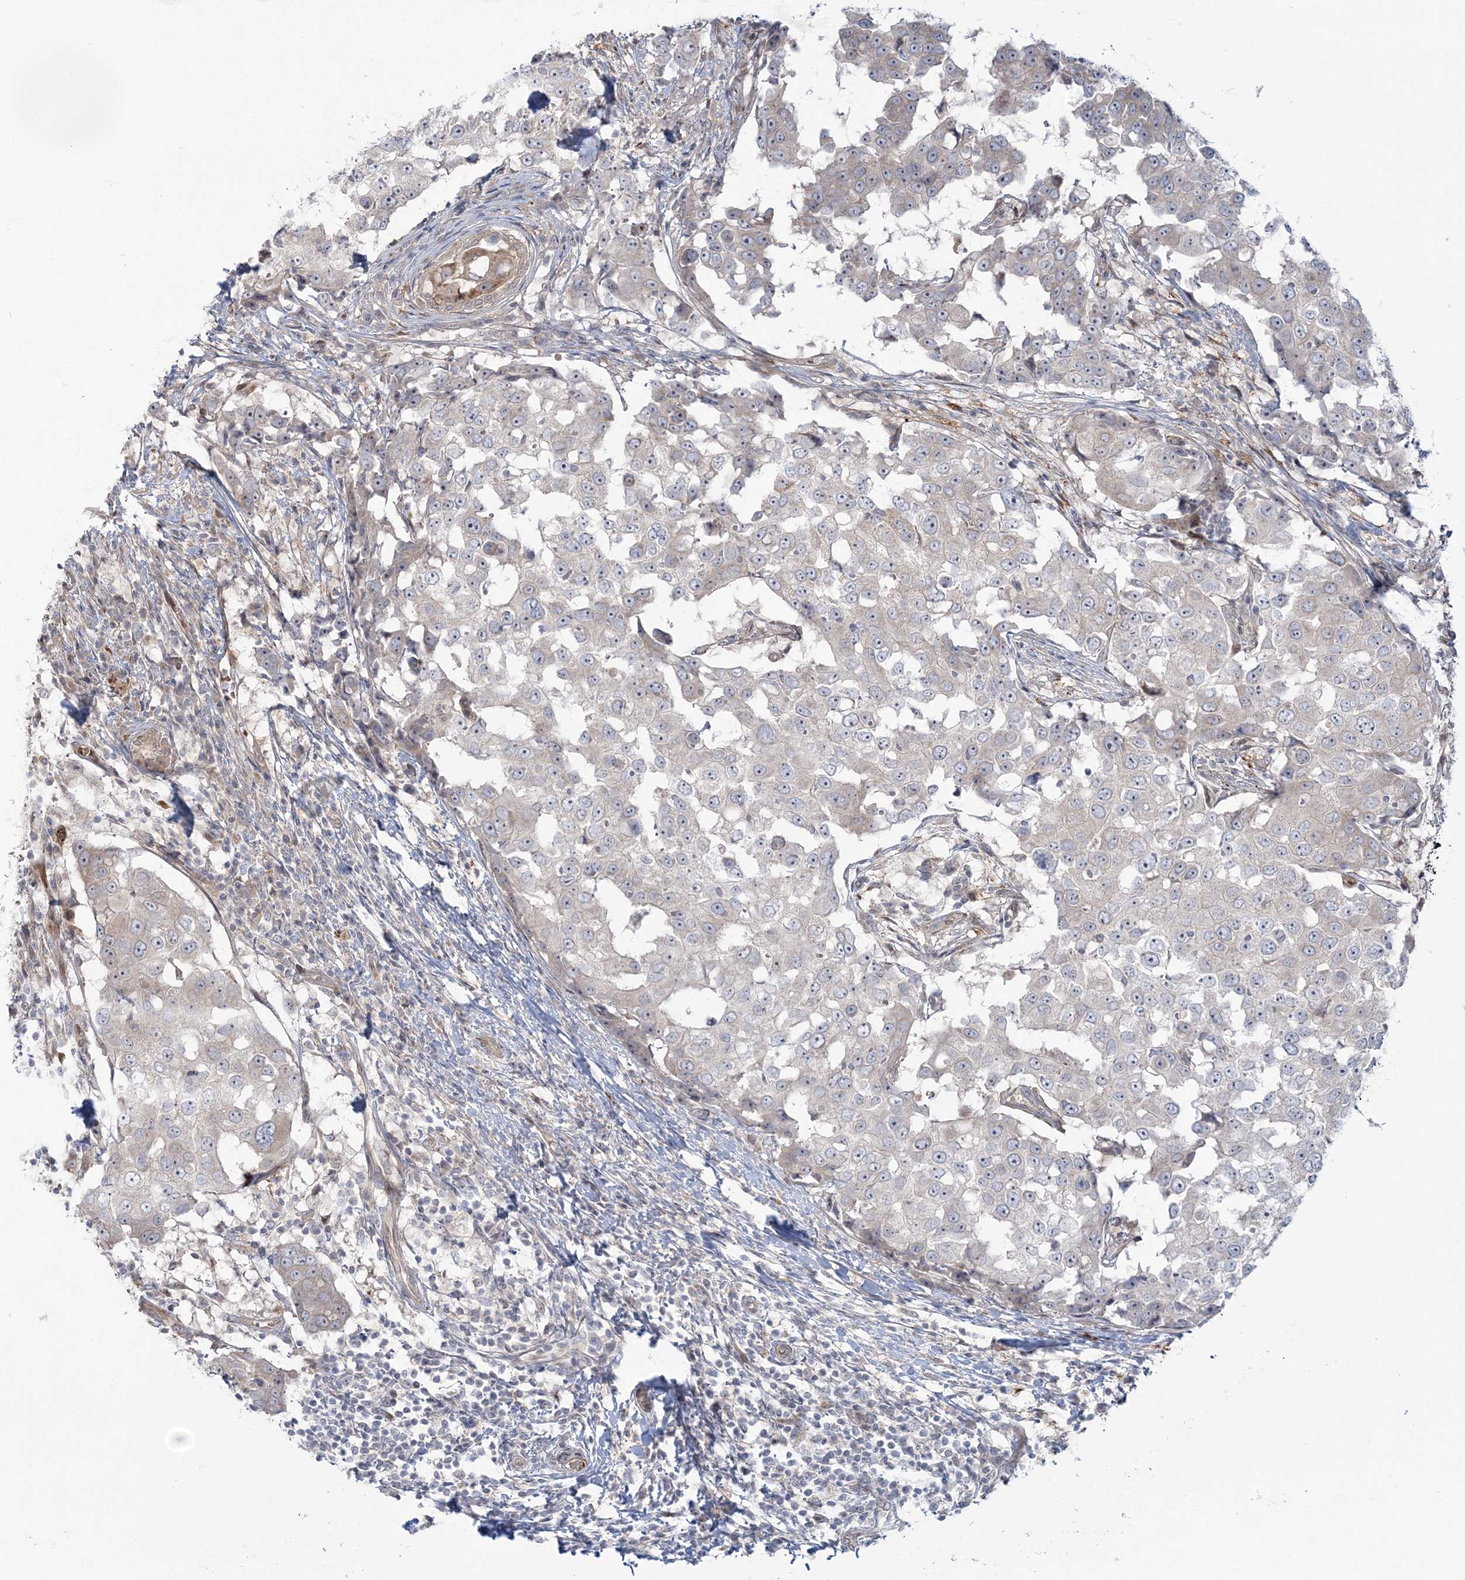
{"staining": {"intensity": "negative", "quantity": "none", "location": "none"}, "tissue": "breast cancer", "cell_type": "Tumor cells", "image_type": "cancer", "snomed": [{"axis": "morphology", "description": "Duct carcinoma"}, {"axis": "topography", "description": "Breast"}], "caption": "IHC of breast cancer demonstrates no positivity in tumor cells.", "gene": "NUDT9", "patient": {"sex": "female", "age": 27}}